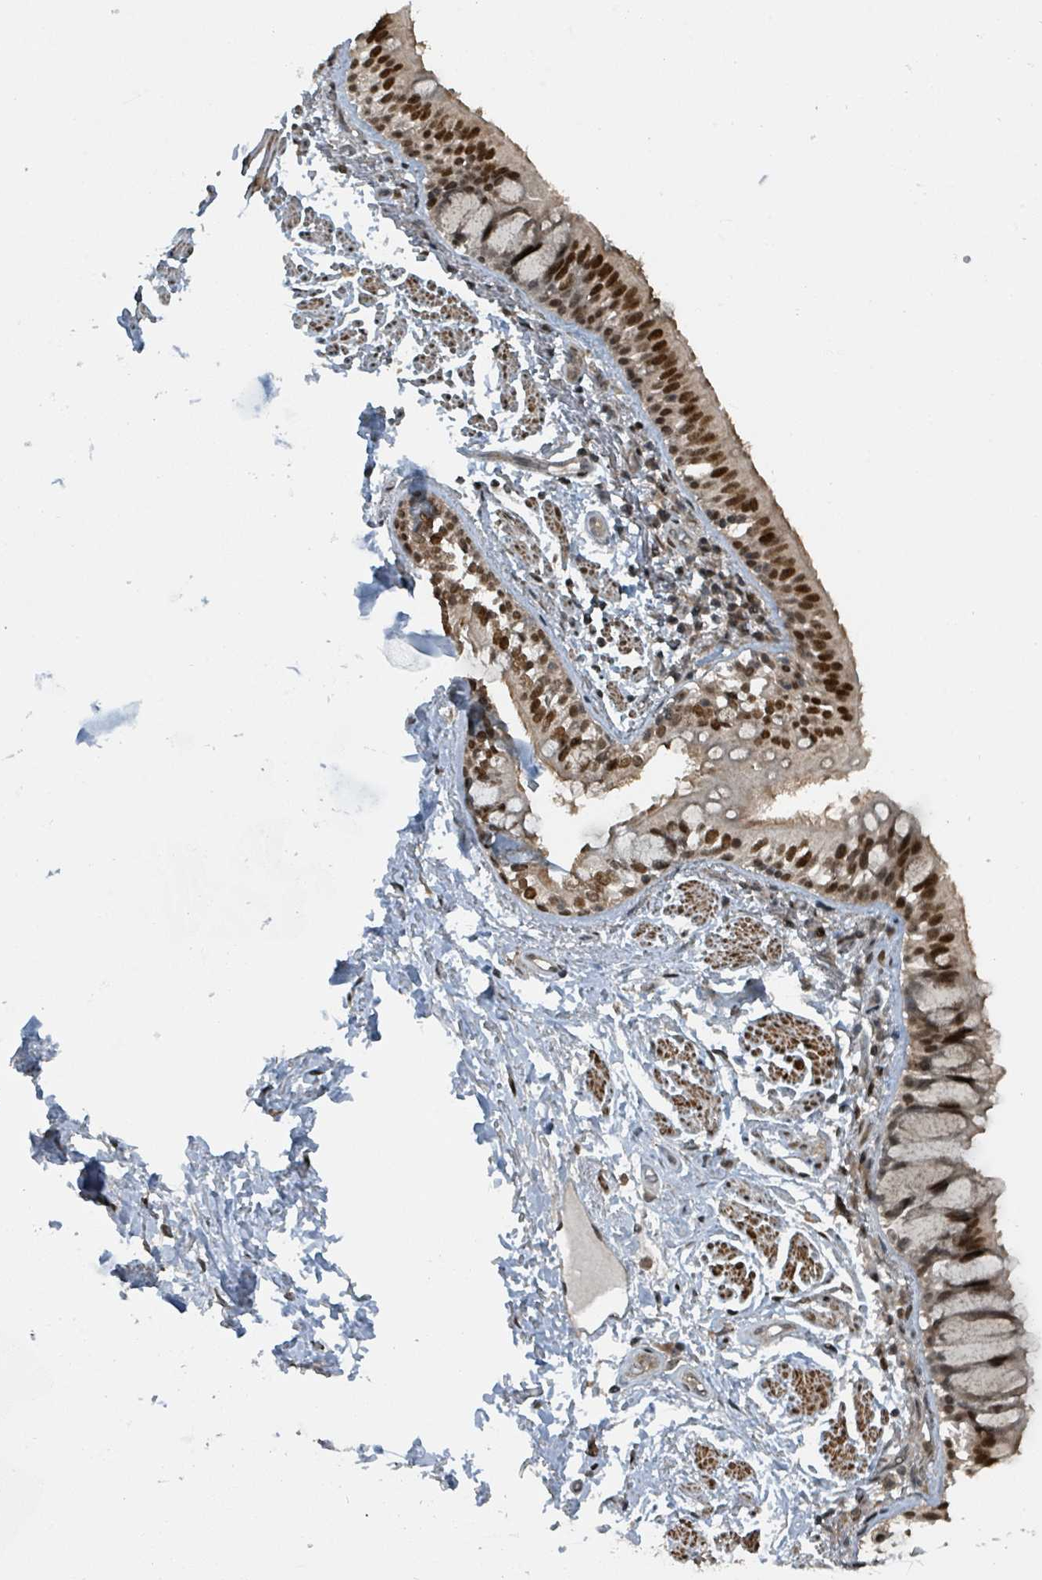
{"staining": {"intensity": "strong", "quantity": ">75%", "location": "nuclear"}, "tissue": "bronchus", "cell_type": "Respiratory epithelial cells", "image_type": "normal", "snomed": [{"axis": "morphology", "description": "Normal tissue, NOS"}, {"axis": "topography", "description": "Bronchus"}], "caption": "IHC of normal bronchus demonstrates high levels of strong nuclear positivity in about >75% of respiratory epithelial cells. (Stains: DAB in brown, nuclei in blue, Microscopy: brightfield microscopy at high magnification).", "gene": "PHIP", "patient": {"sex": "male", "age": 70}}